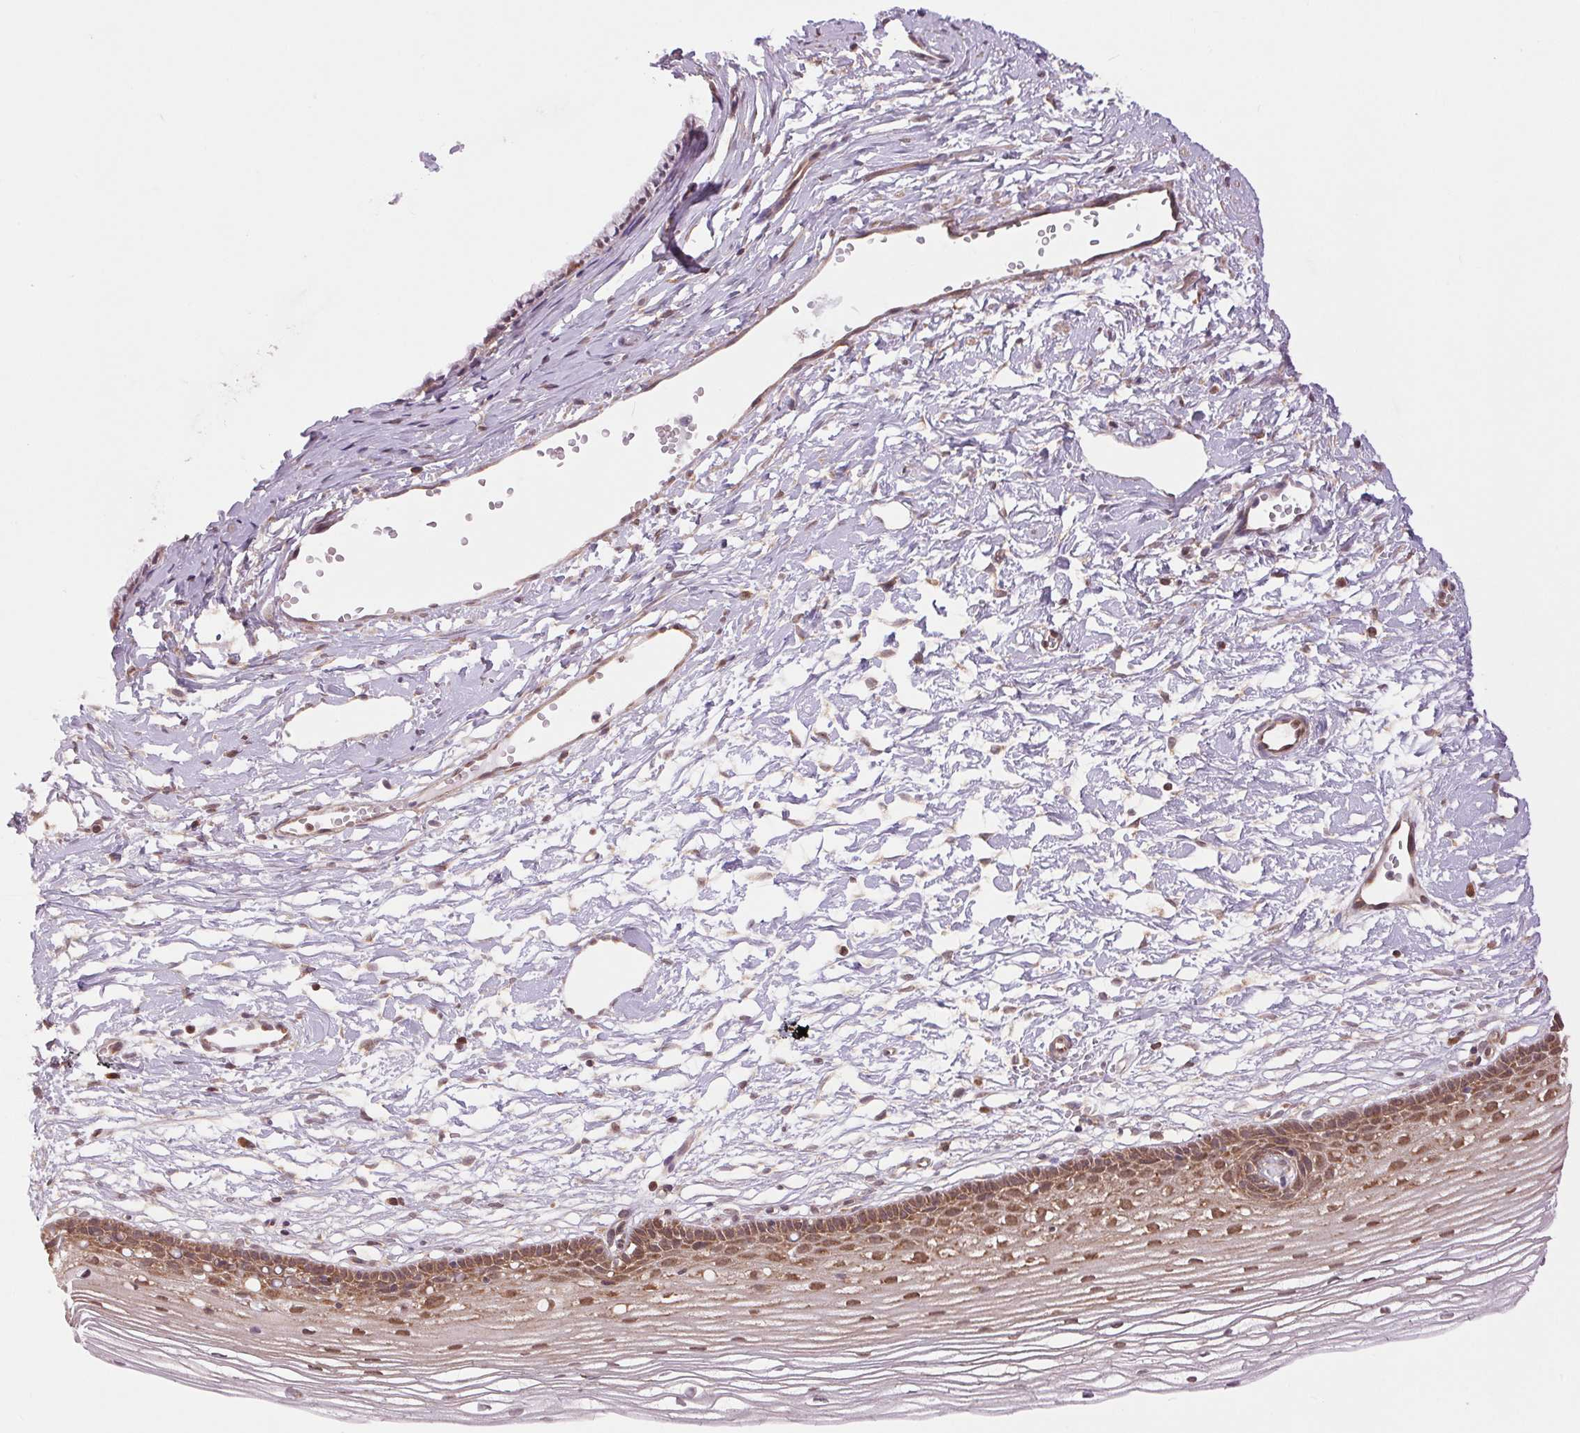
{"staining": {"intensity": "moderate", "quantity": "25%-75%", "location": "nuclear"}, "tissue": "cervix", "cell_type": "Glandular cells", "image_type": "normal", "snomed": [{"axis": "morphology", "description": "Normal tissue, NOS"}, {"axis": "topography", "description": "Cervix"}], "caption": "Immunohistochemical staining of benign human cervix demonstrates moderate nuclear protein positivity in approximately 25%-75% of glandular cells. (Brightfield microscopy of DAB IHC at high magnification).", "gene": "BTF3L4", "patient": {"sex": "female", "age": 40}}